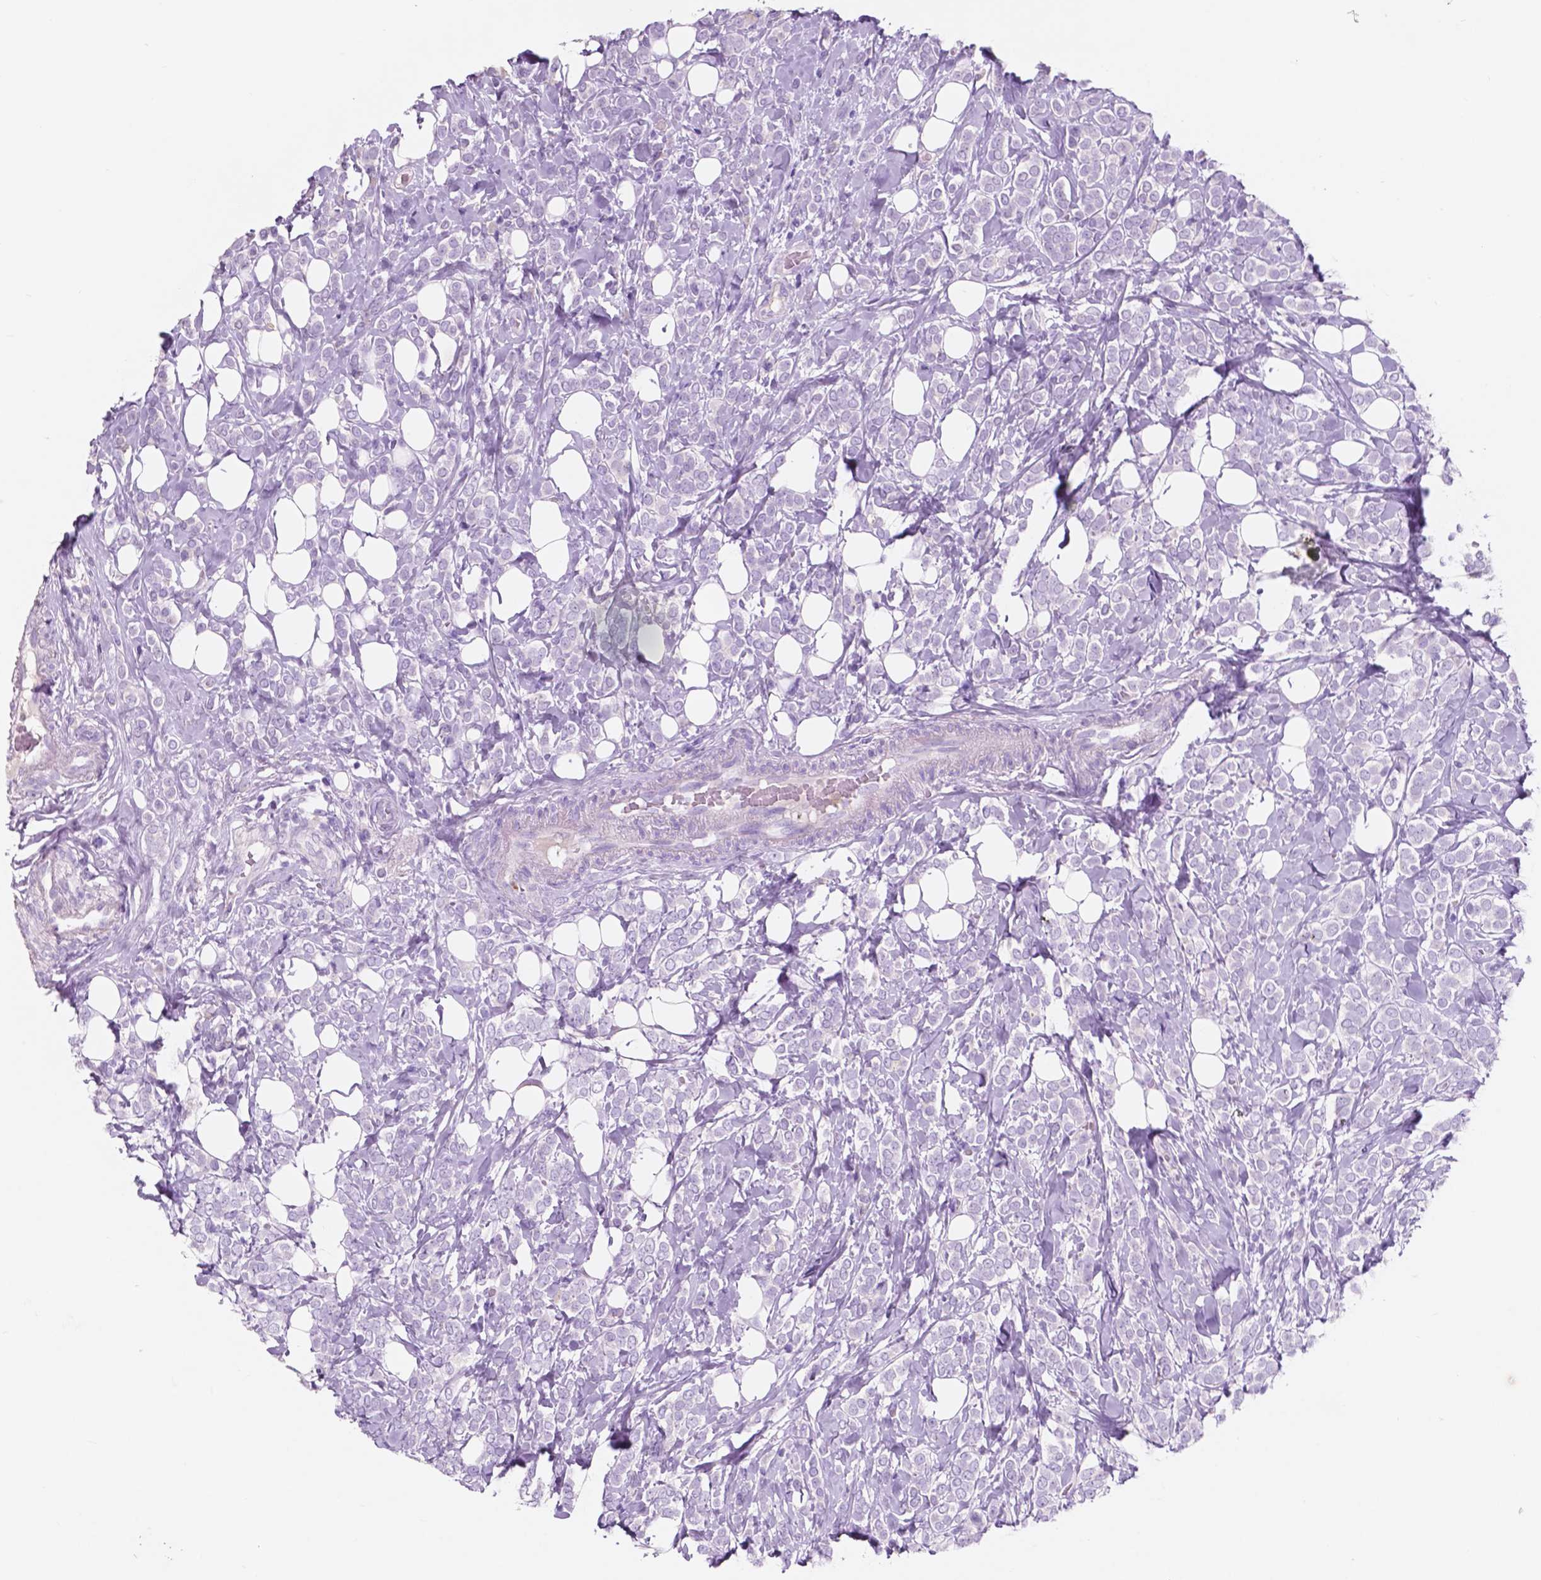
{"staining": {"intensity": "negative", "quantity": "none", "location": "none"}, "tissue": "breast cancer", "cell_type": "Tumor cells", "image_type": "cancer", "snomed": [{"axis": "morphology", "description": "Lobular carcinoma"}, {"axis": "topography", "description": "Breast"}], "caption": "Immunohistochemistry photomicrograph of neoplastic tissue: human breast cancer (lobular carcinoma) stained with DAB (3,3'-diaminobenzidine) reveals no significant protein positivity in tumor cells.", "gene": "CUZD1", "patient": {"sex": "female", "age": 49}}